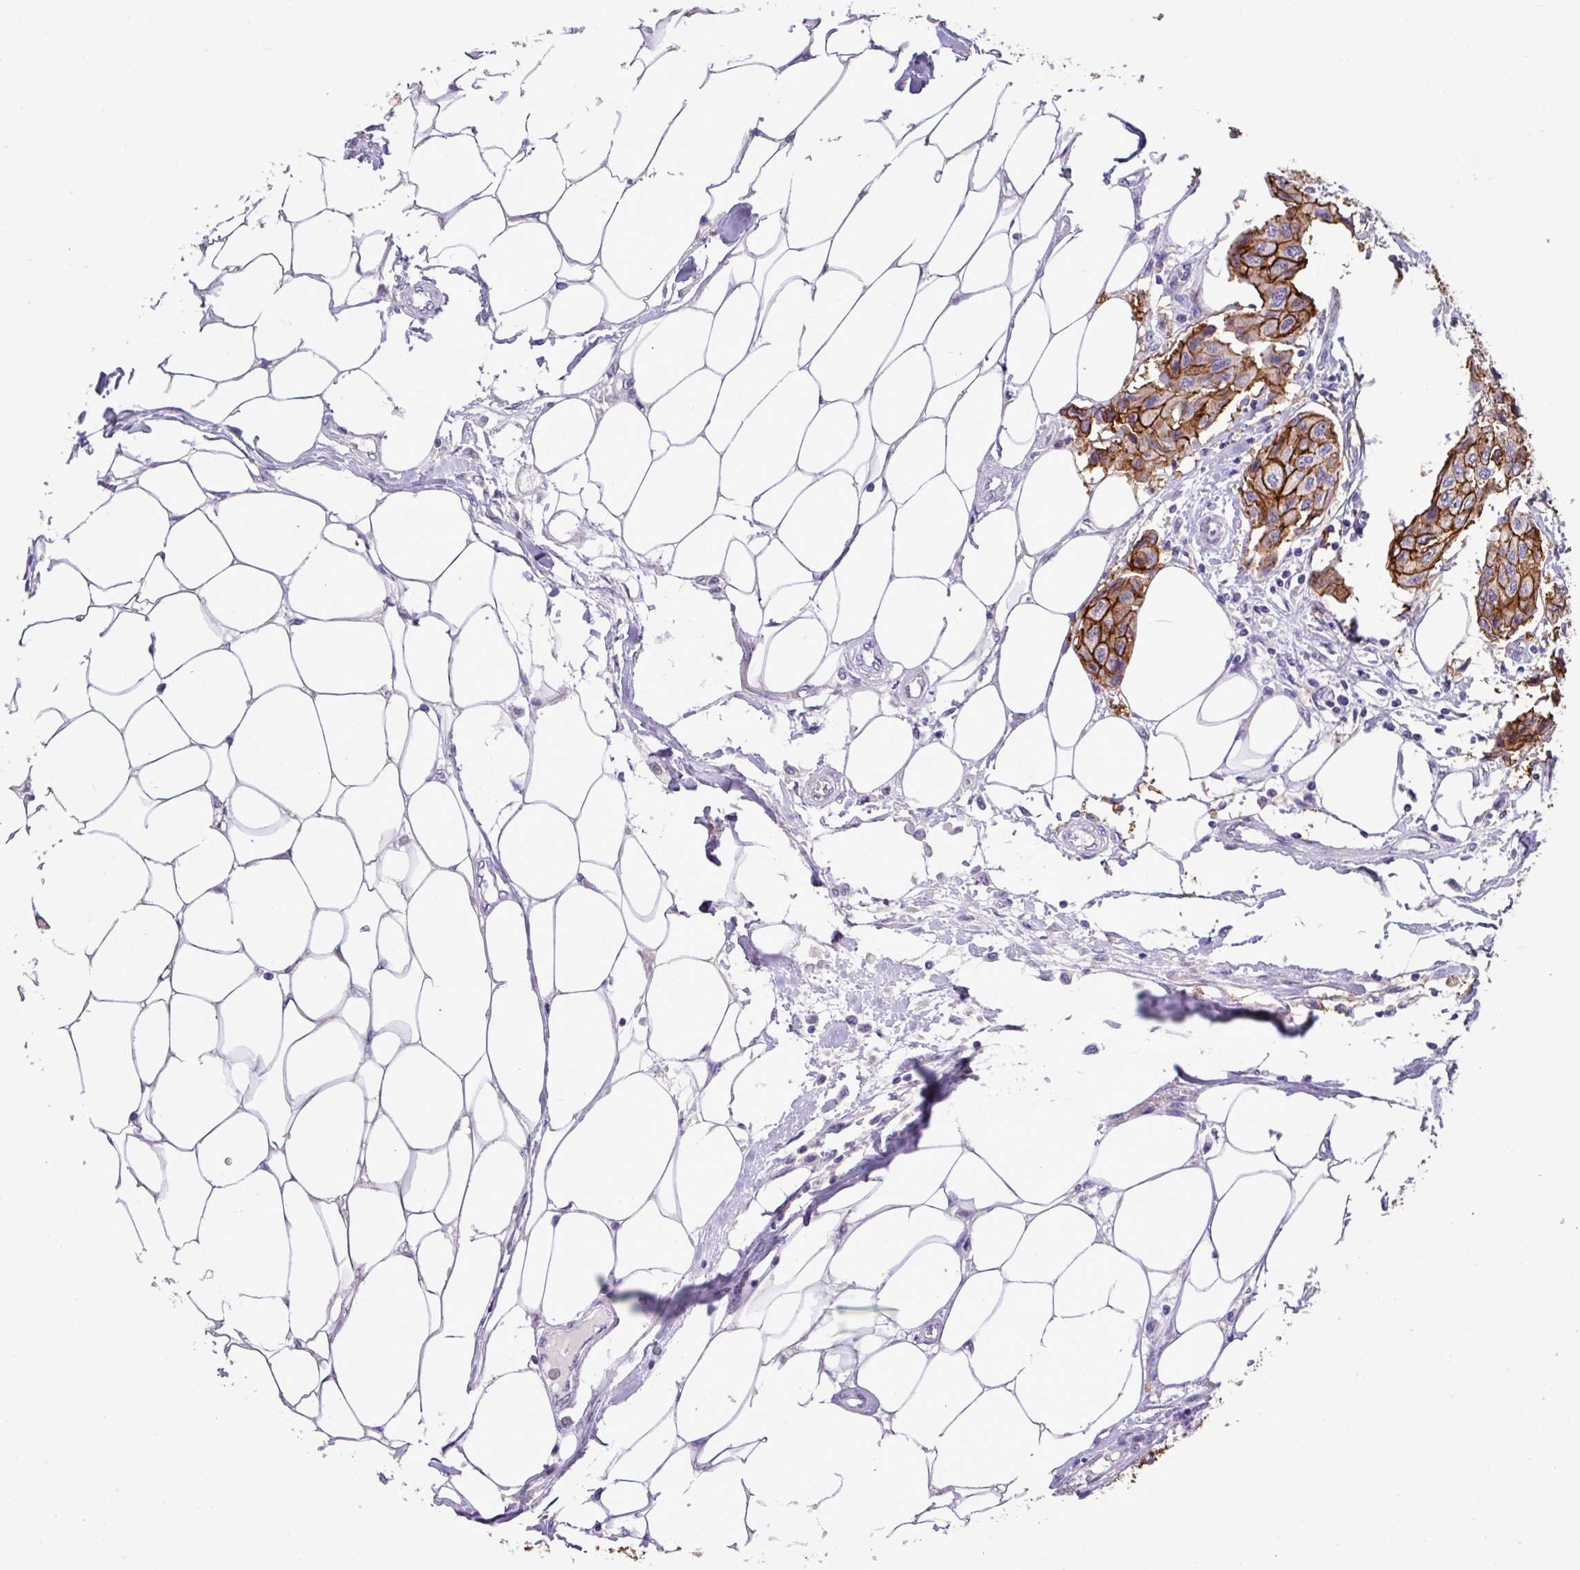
{"staining": {"intensity": "strong", "quantity": ">75%", "location": "cytoplasmic/membranous"}, "tissue": "breast cancer", "cell_type": "Tumor cells", "image_type": "cancer", "snomed": [{"axis": "morphology", "description": "Duct carcinoma"}, {"axis": "topography", "description": "Breast"}, {"axis": "topography", "description": "Lymph node"}], "caption": "Strong cytoplasmic/membranous protein staining is seen in about >75% of tumor cells in breast cancer. (IHC, brightfield microscopy, high magnification).", "gene": "EPCAM", "patient": {"sex": "female", "age": 80}}